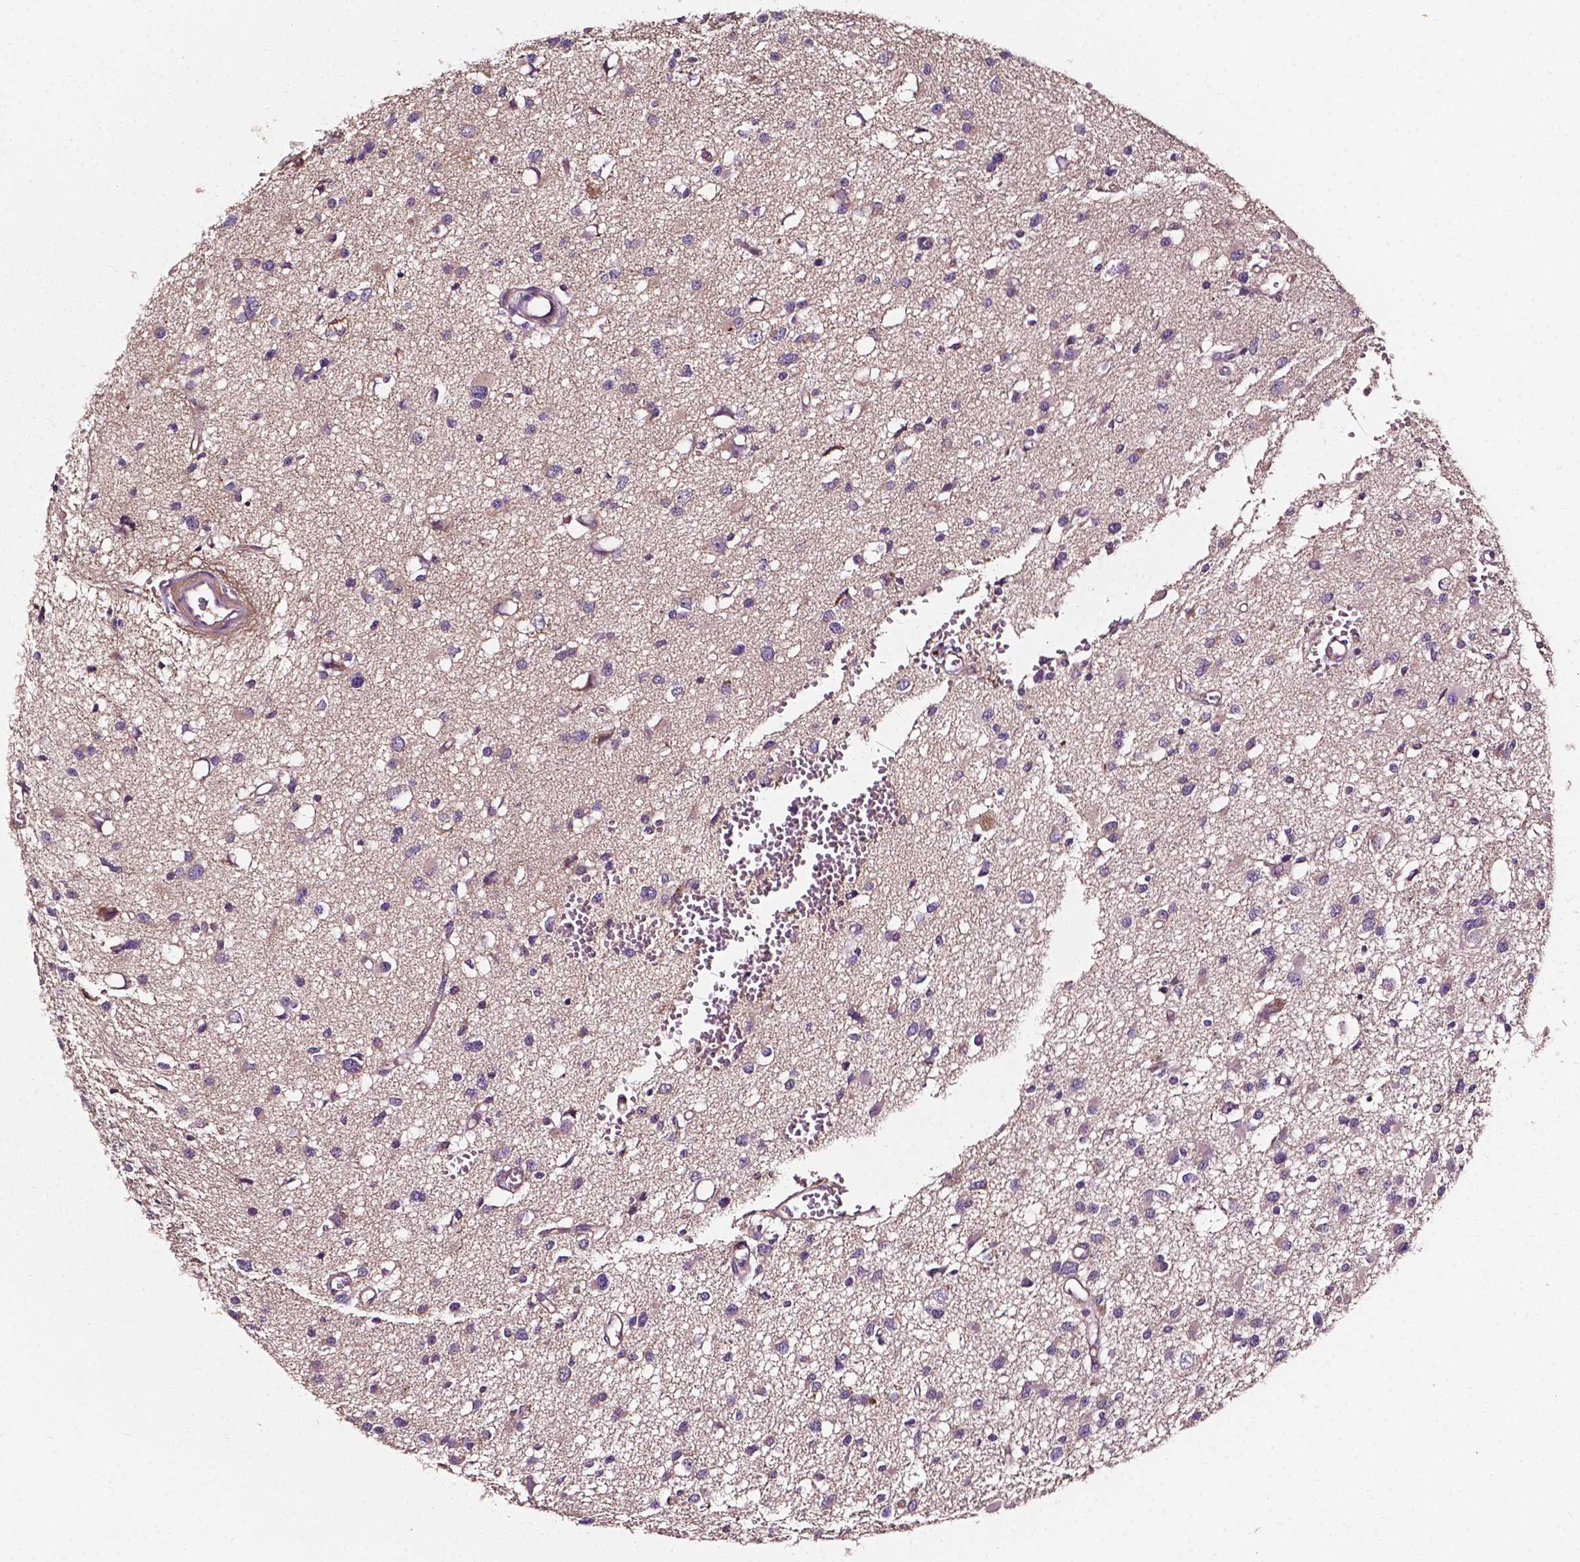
{"staining": {"intensity": "weak", "quantity": "<25%", "location": "cytoplasmic/membranous"}, "tissue": "glioma", "cell_type": "Tumor cells", "image_type": "cancer", "snomed": [{"axis": "morphology", "description": "Glioma, malignant, High grade"}, {"axis": "topography", "description": "Brain"}], "caption": "The IHC photomicrograph has no significant staining in tumor cells of malignant high-grade glioma tissue. Brightfield microscopy of immunohistochemistry (IHC) stained with DAB (3,3'-diaminobenzidine) (brown) and hematoxylin (blue), captured at high magnification.", "gene": "ATG16L1", "patient": {"sex": "male", "age": 54}}